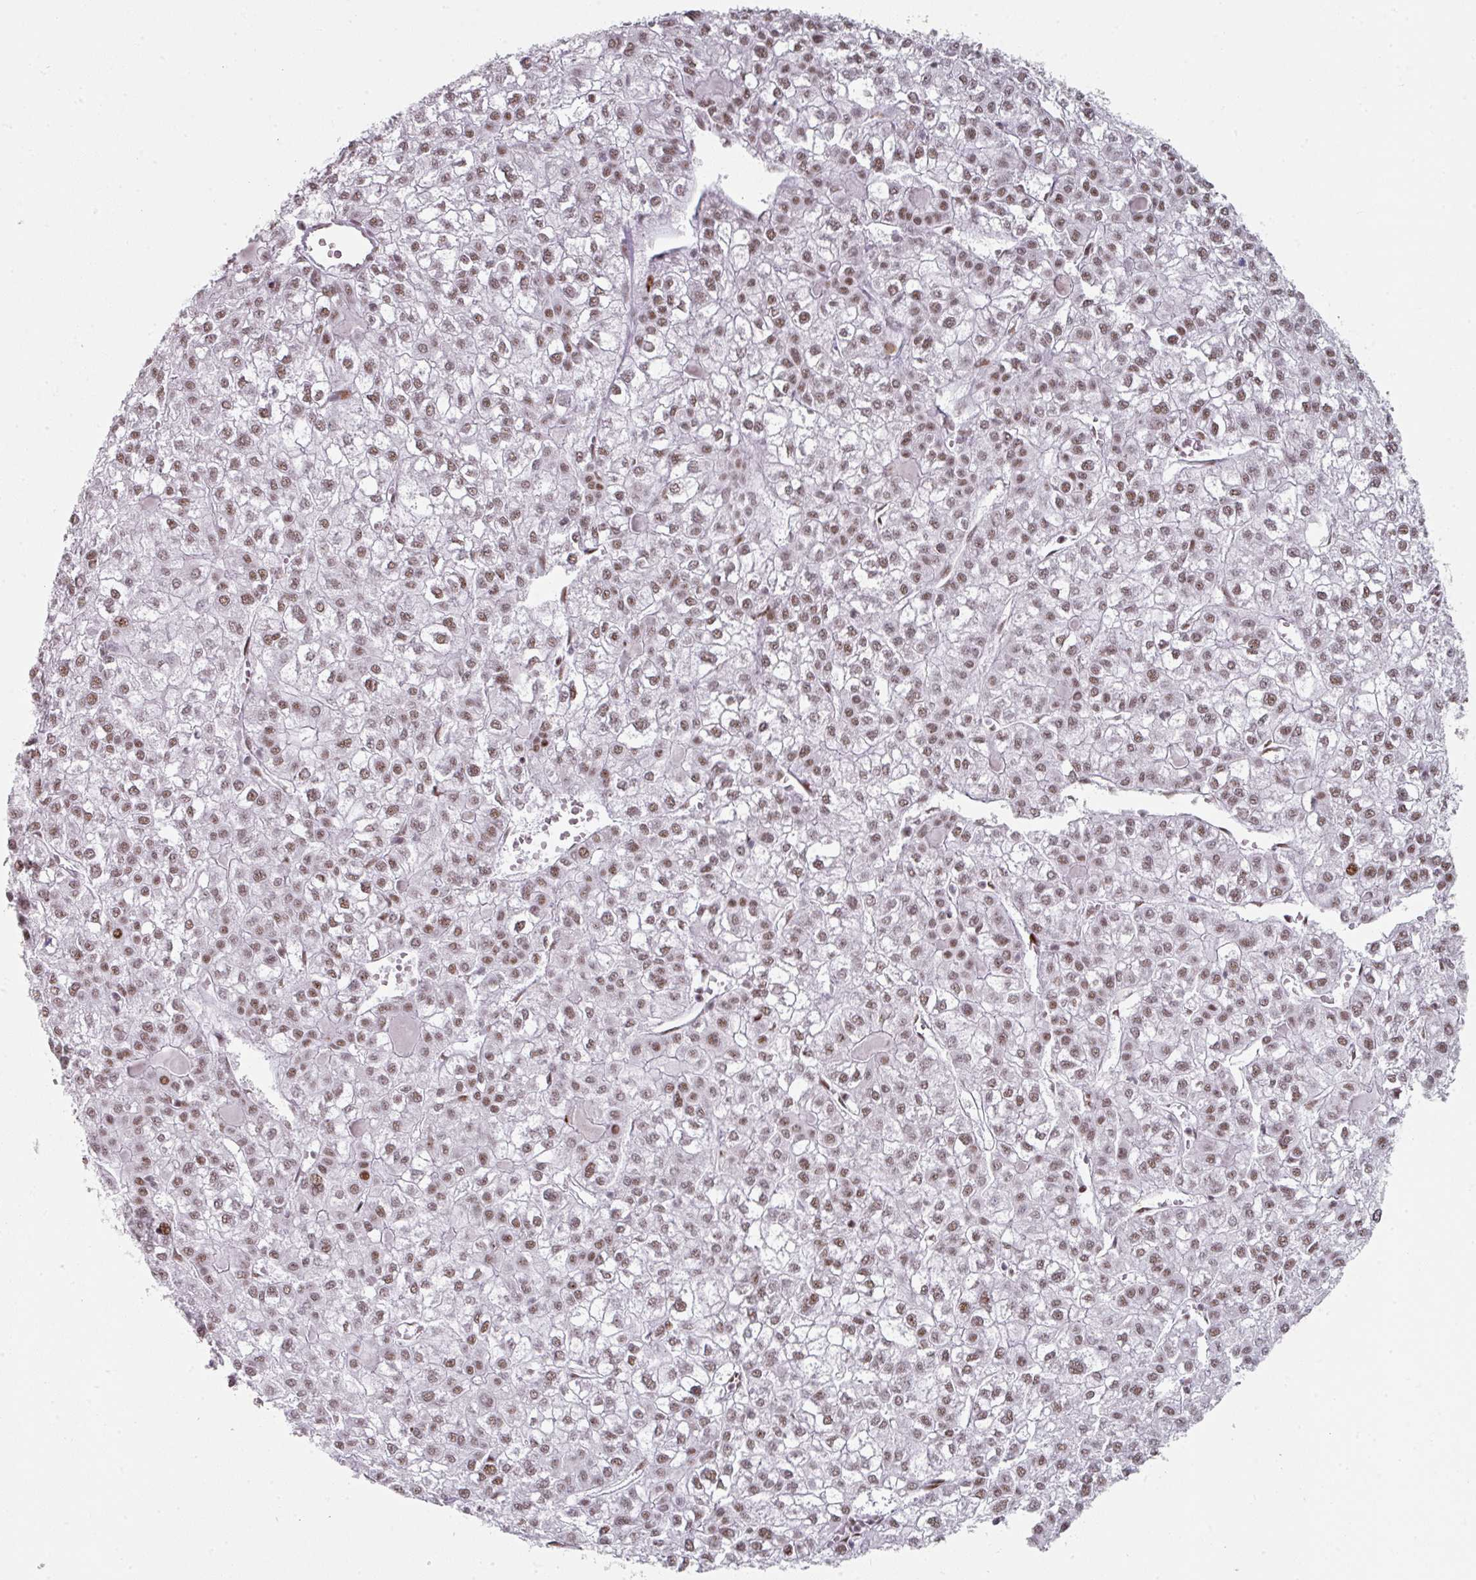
{"staining": {"intensity": "moderate", "quantity": ">75%", "location": "nuclear"}, "tissue": "liver cancer", "cell_type": "Tumor cells", "image_type": "cancer", "snomed": [{"axis": "morphology", "description": "Carcinoma, Hepatocellular, NOS"}, {"axis": "topography", "description": "Liver"}], "caption": "Moderate nuclear positivity for a protein is appreciated in about >75% of tumor cells of liver cancer using IHC.", "gene": "SF3B5", "patient": {"sex": "female", "age": 43}}